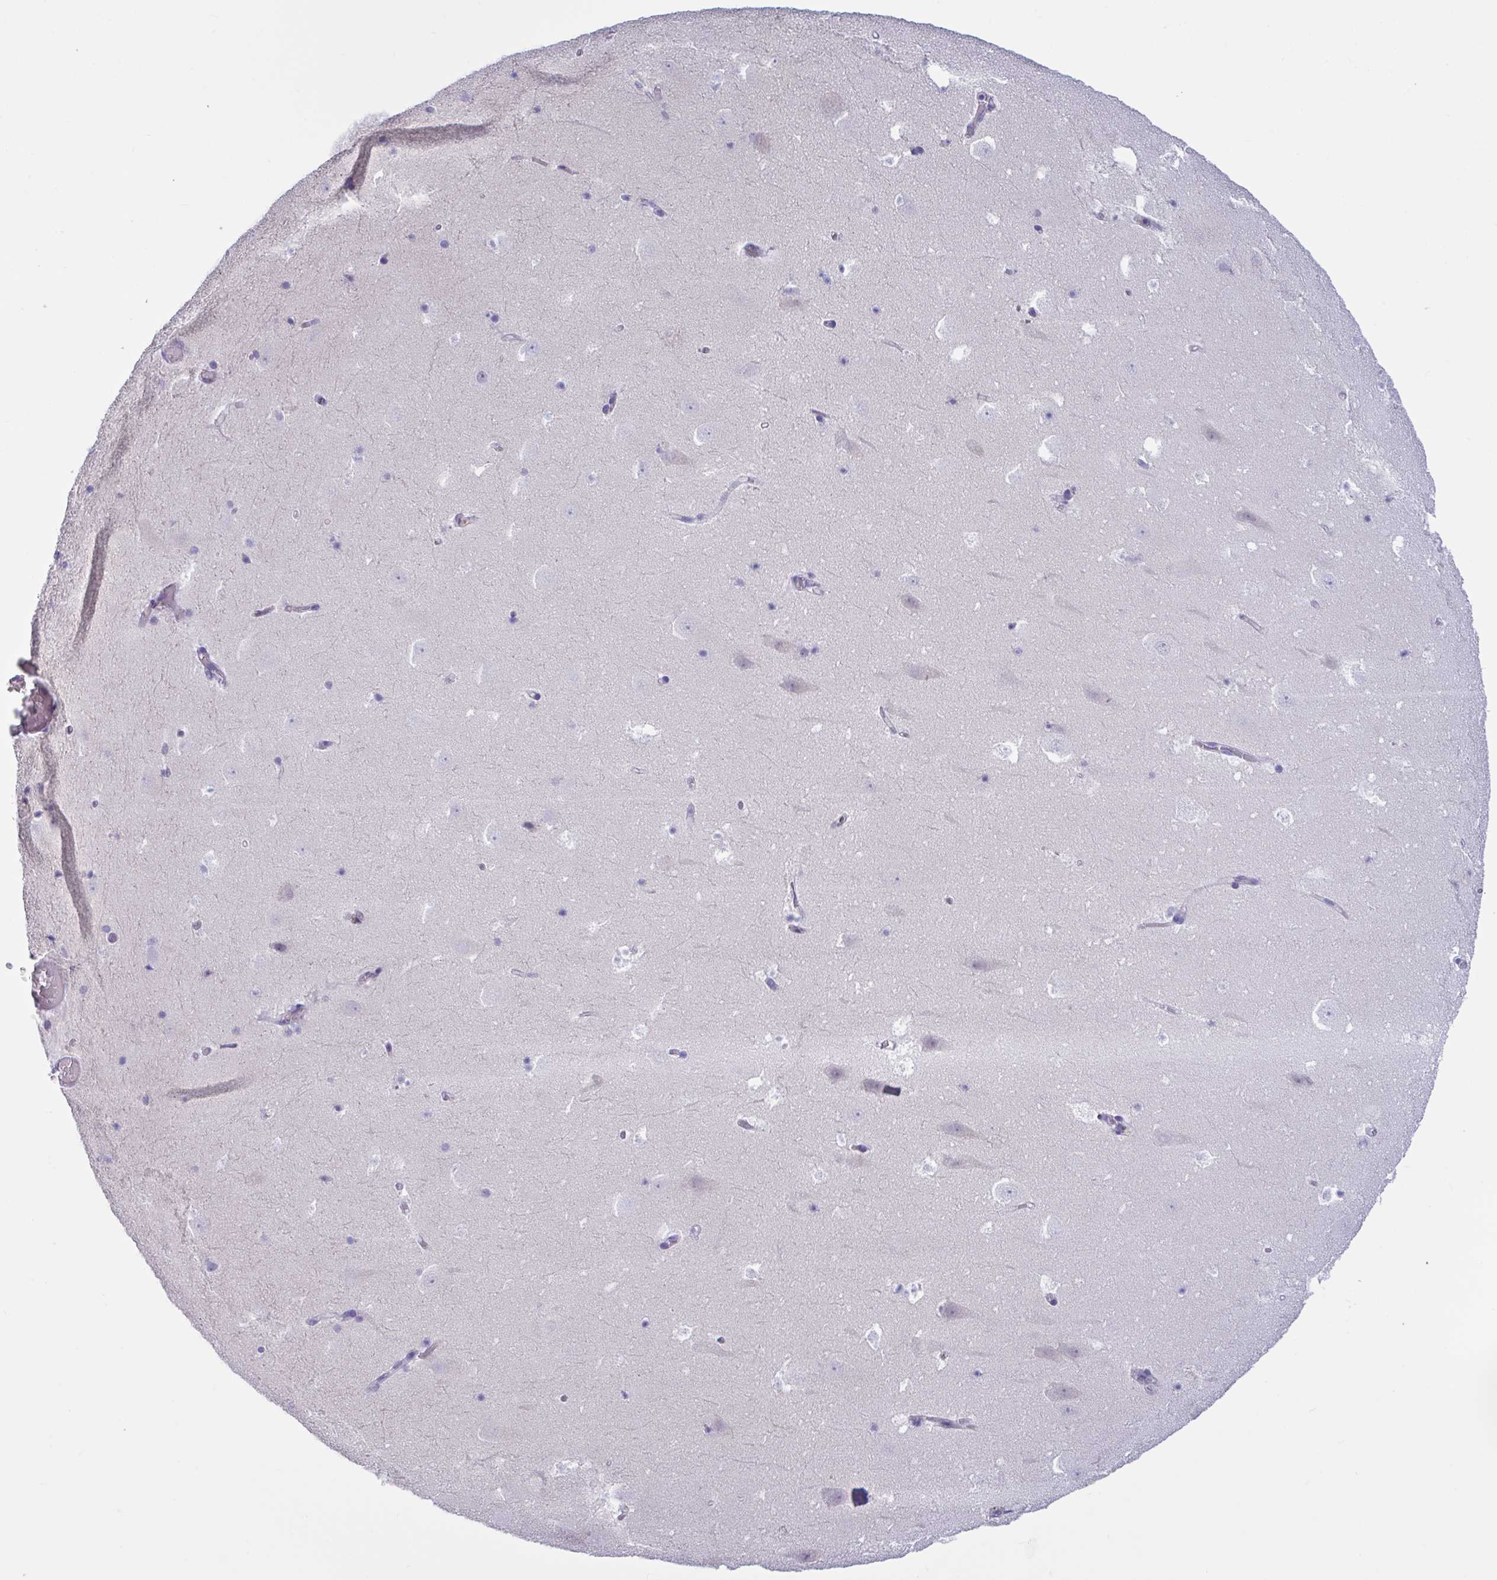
{"staining": {"intensity": "negative", "quantity": "none", "location": "none"}, "tissue": "hippocampus", "cell_type": "Glial cells", "image_type": "normal", "snomed": [{"axis": "morphology", "description": "Normal tissue, NOS"}, {"axis": "topography", "description": "Hippocampus"}], "caption": "DAB (3,3'-diaminobenzidine) immunohistochemical staining of unremarkable human hippocampus exhibits no significant expression in glial cells. The staining was performed using DAB (3,3'-diaminobenzidine) to visualize the protein expression in brown, while the nuclei were stained in blue with hematoxylin (Magnification: 20x).", "gene": "MS4A14", "patient": {"sex": "female", "age": 42}}